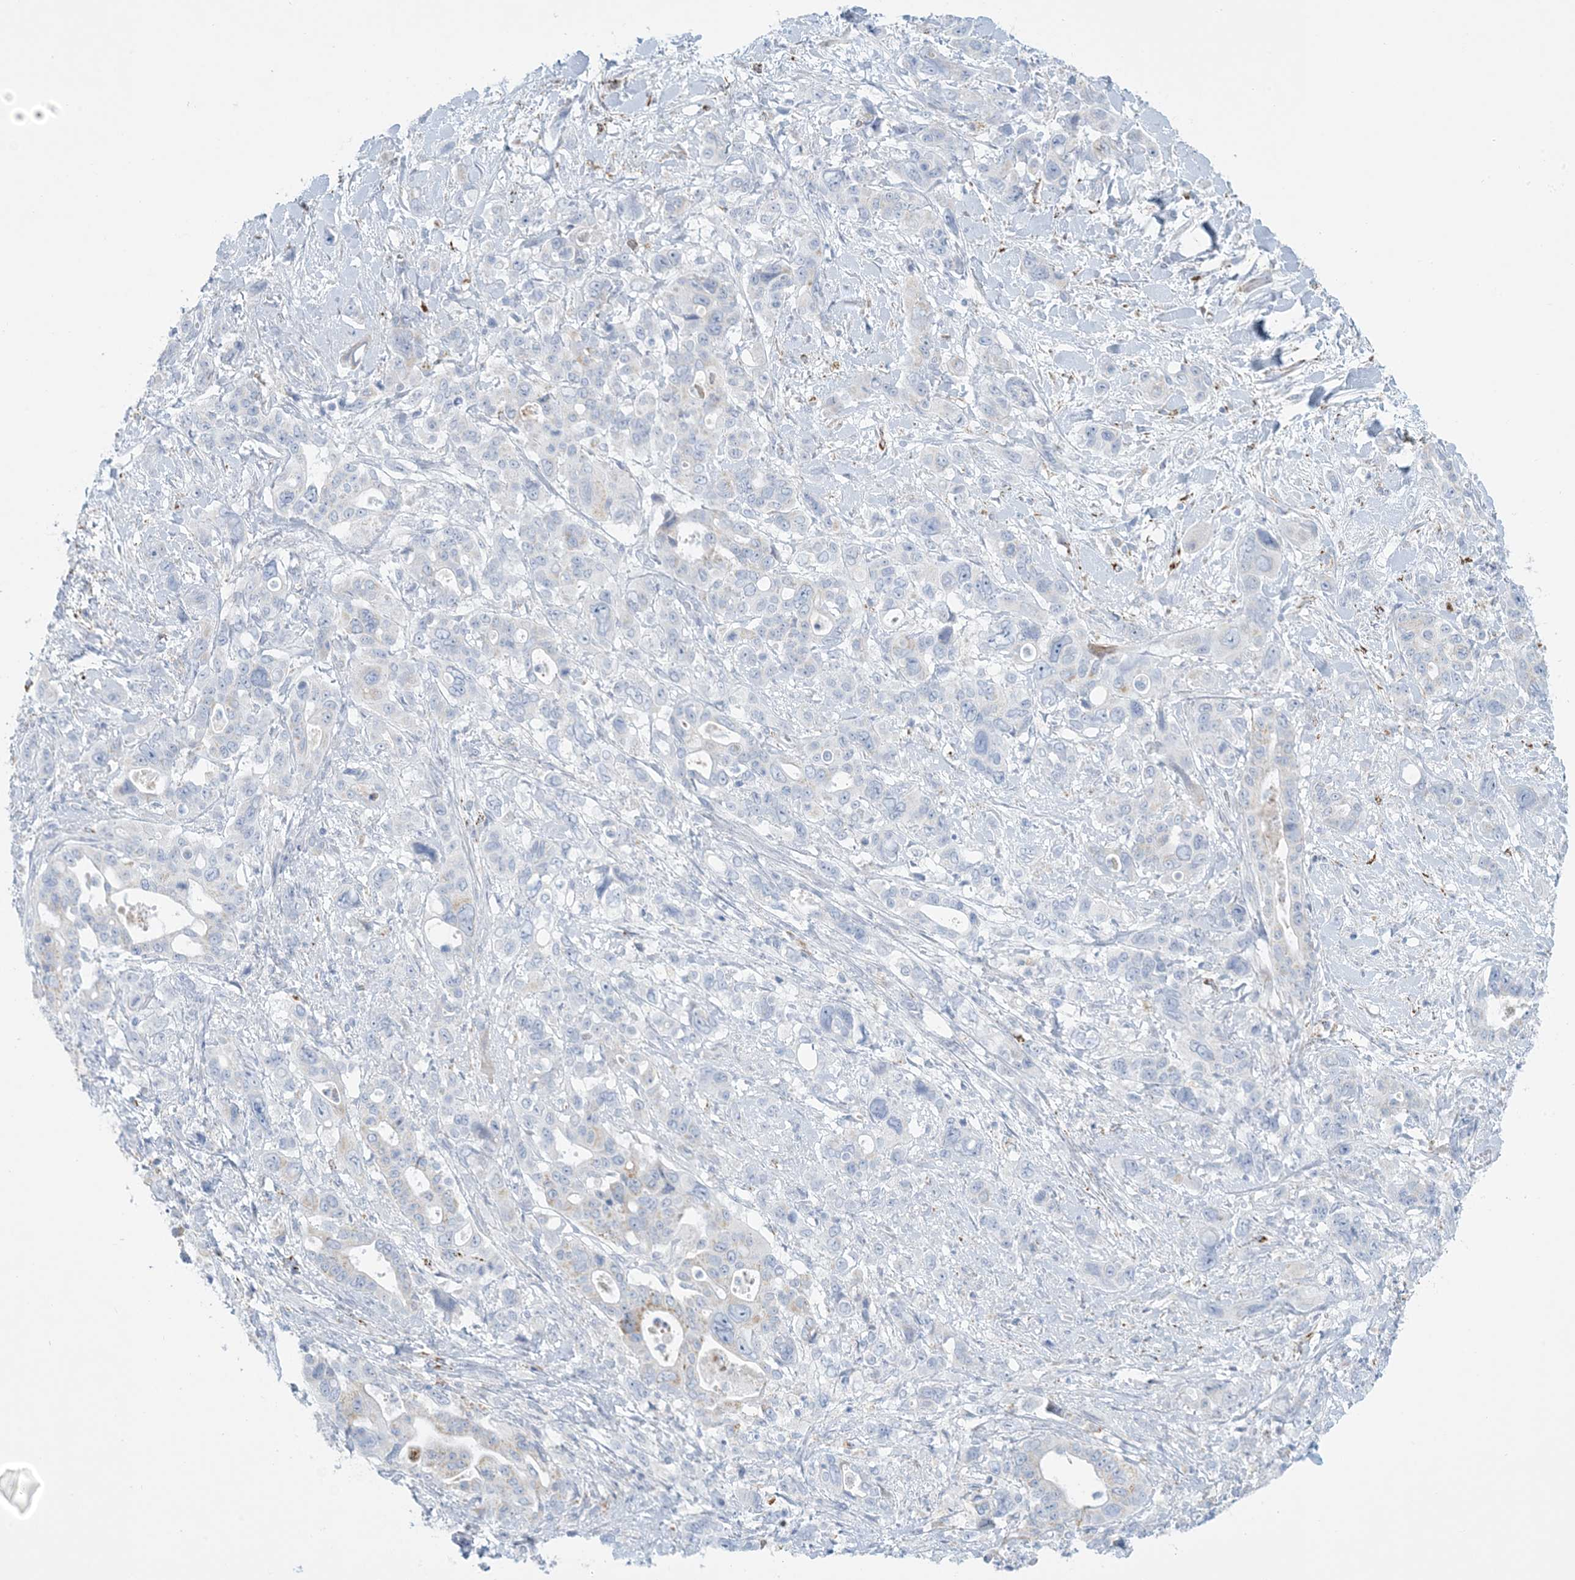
{"staining": {"intensity": "moderate", "quantity": "<25%", "location": "cytoplasmic/membranous"}, "tissue": "pancreatic cancer", "cell_type": "Tumor cells", "image_type": "cancer", "snomed": [{"axis": "morphology", "description": "Adenocarcinoma, NOS"}, {"axis": "topography", "description": "Pancreas"}], "caption": "Immunohistochemistry (IHC) (DAB) staining of pancreatic adenocarcinoma demonstrates moderate cytoplasmic/membranous protein staining in about <25% of tumor cells.", "gene": "ZDHHC4", "patient": {"sex": "male", "age": 46}}